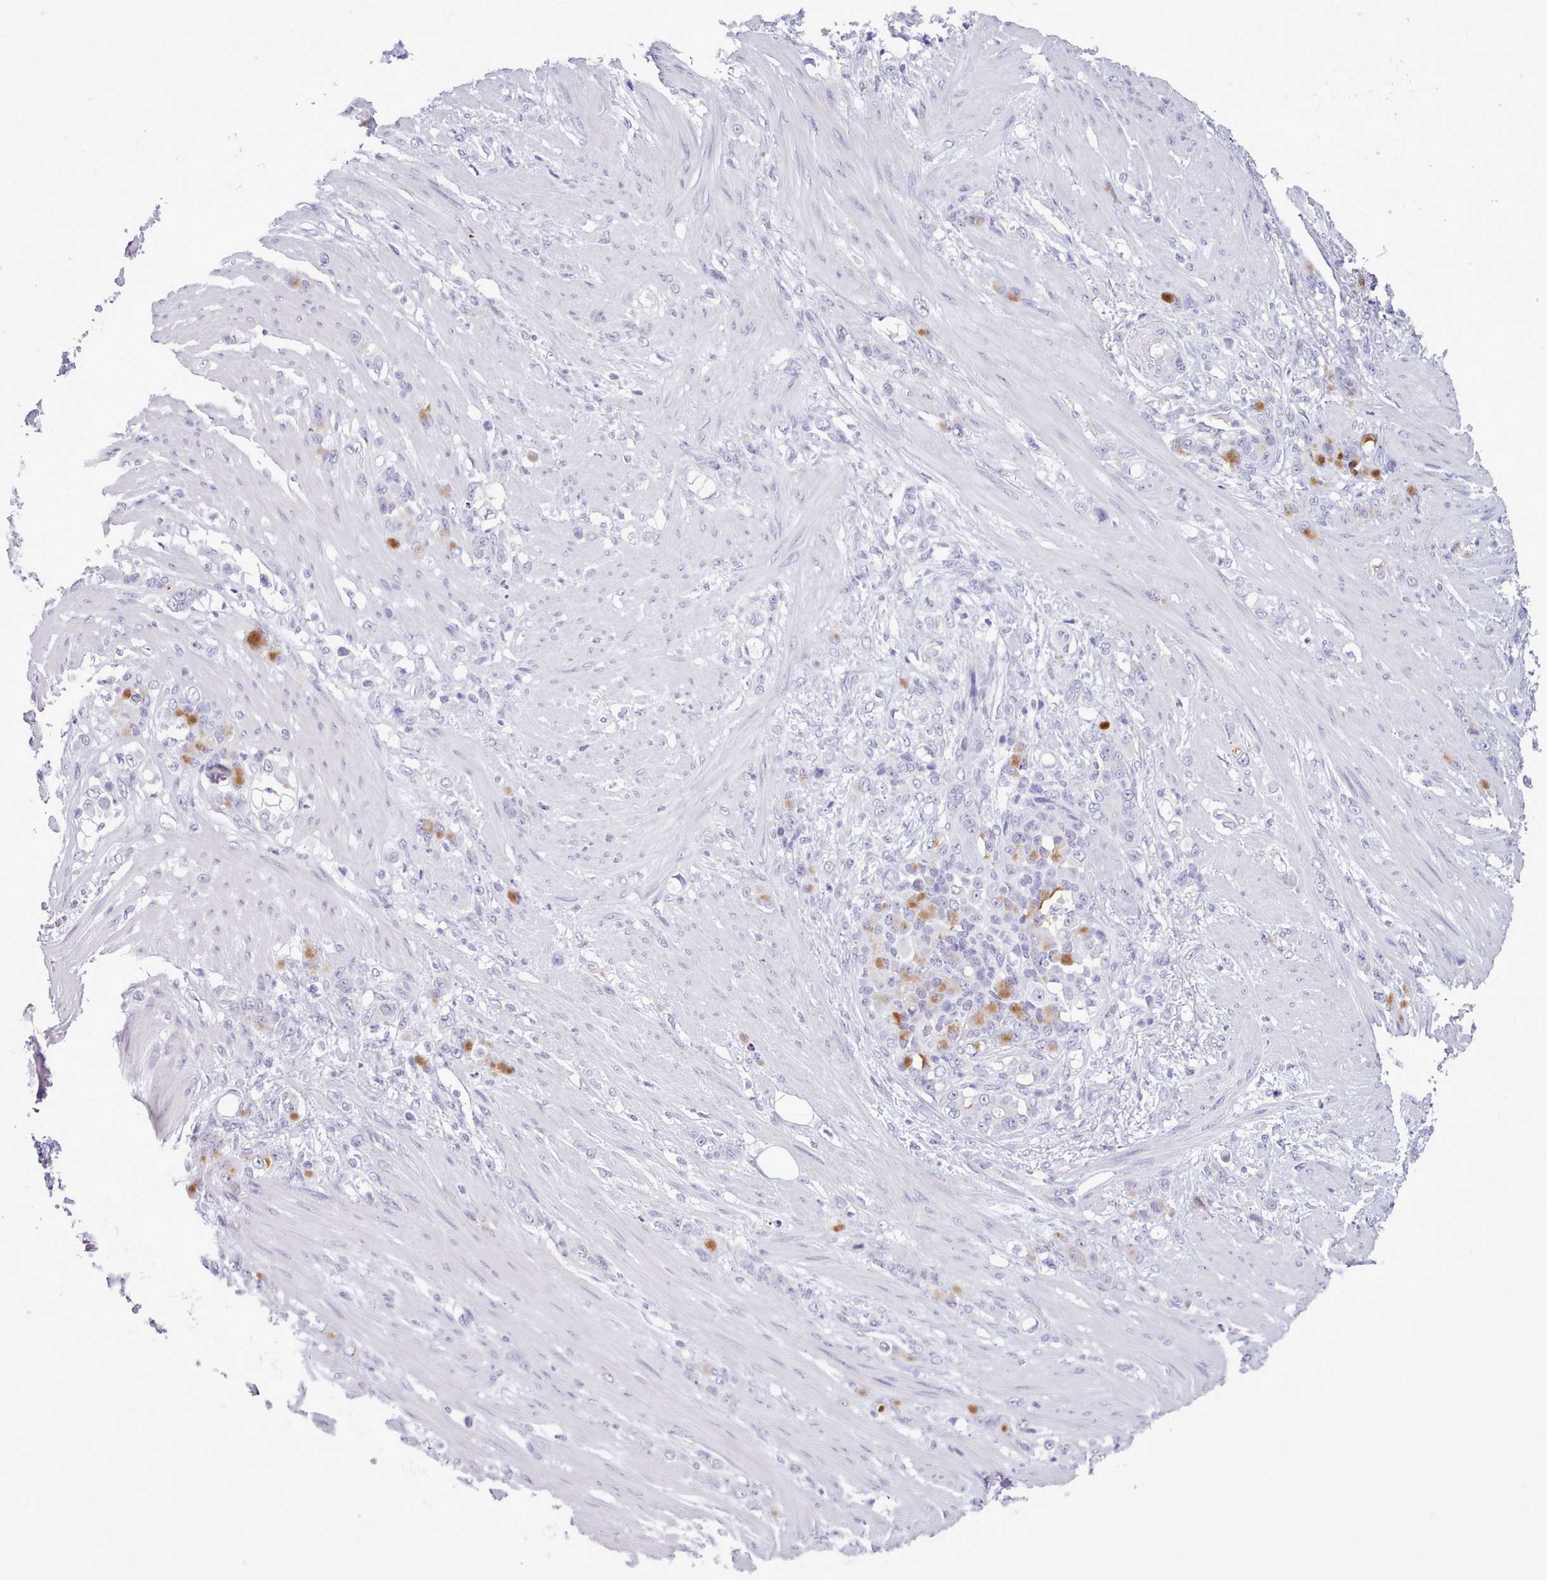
{"staining": {"intensity": "moderate", "quantity": "<25%", "location": "cytoplasmic/membranous"}, "tissue": "stomach cancer", "cell_type": "Tumor cells", "image_type": "cancer", "snomed": [{"axis": "morphology", "description": "Normal tissue, NOS"}, {"axis": "morphology", "description": "Adenocarcinoma, NOS"}, {"axis": "topography", "description": "Stomach"}], "caption": "This is a histology image of immunohistochemistry staining of stomach cancer, which shows moderate expression in the cytoplasmic/membranous of tumor cells.", "gene": "FBXO48", "patient": {"sex": "female", "age": 79}}